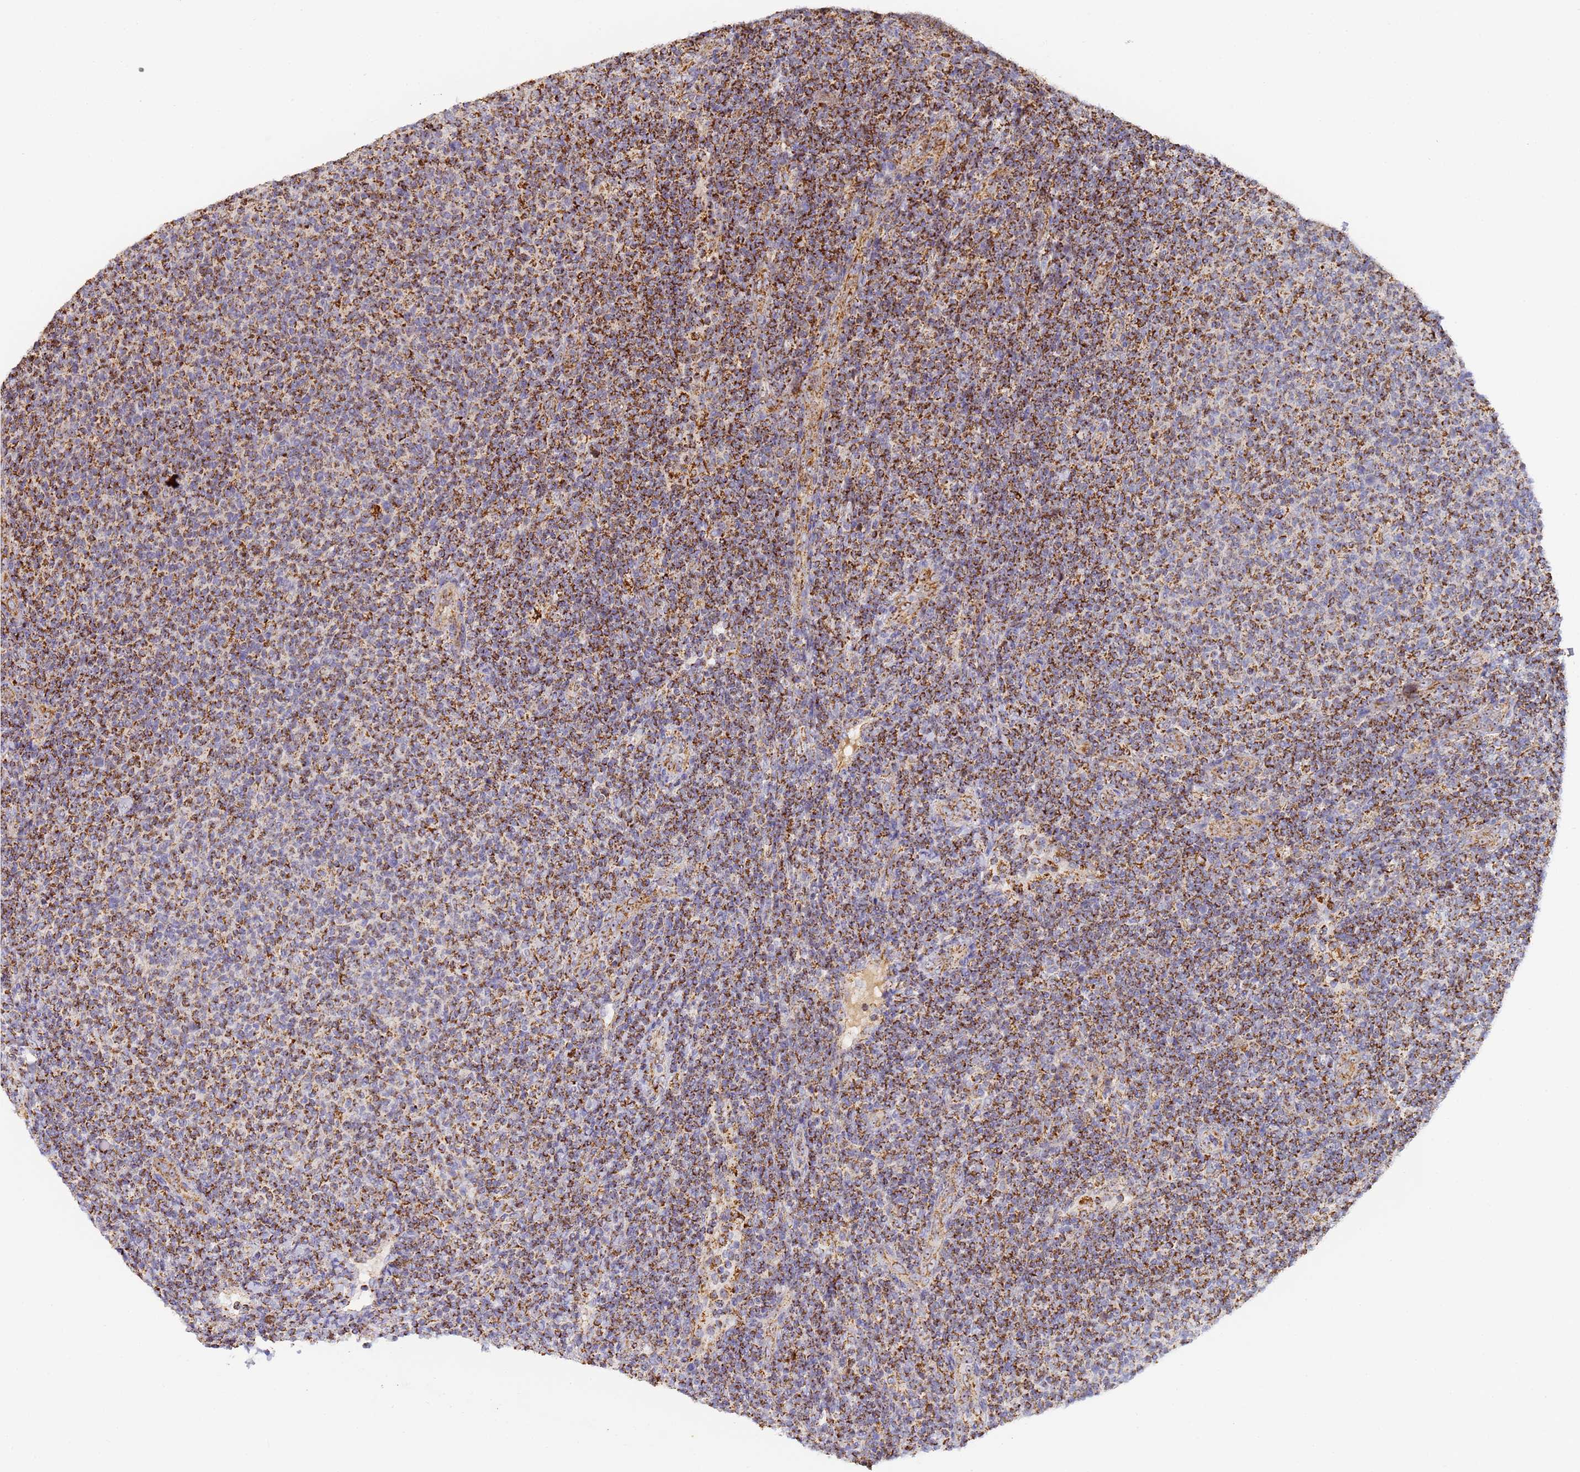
{"staining": {"intensity": "strong", "quantity": ">75%", "location": "cytoplasmic/membranous"}, "tissue": "lymphoma", "cell_type": "Tumor cells", "image_type": "cancer", "snomed": [{"axis": "morphology", "description": "Malignant lymphoma, non-Hodgkin's type, Low grade"}, {"axis": "topography", "description": "Lymph node"}], "caption": "Immunohistochemistry staining of lymphoma, which demonstrates high levels of strong cytoplasmic/membranous expression in approximately >75% of tumor cells indicating strong cytoplasmic/membranous protein positivity. The staining was performed using DAB (brown) for protein detection and nuclei were counterstained in hematoxylin (blue).", "gene": "FRG2C", "patient": {"sex": "male", "age": 66}}